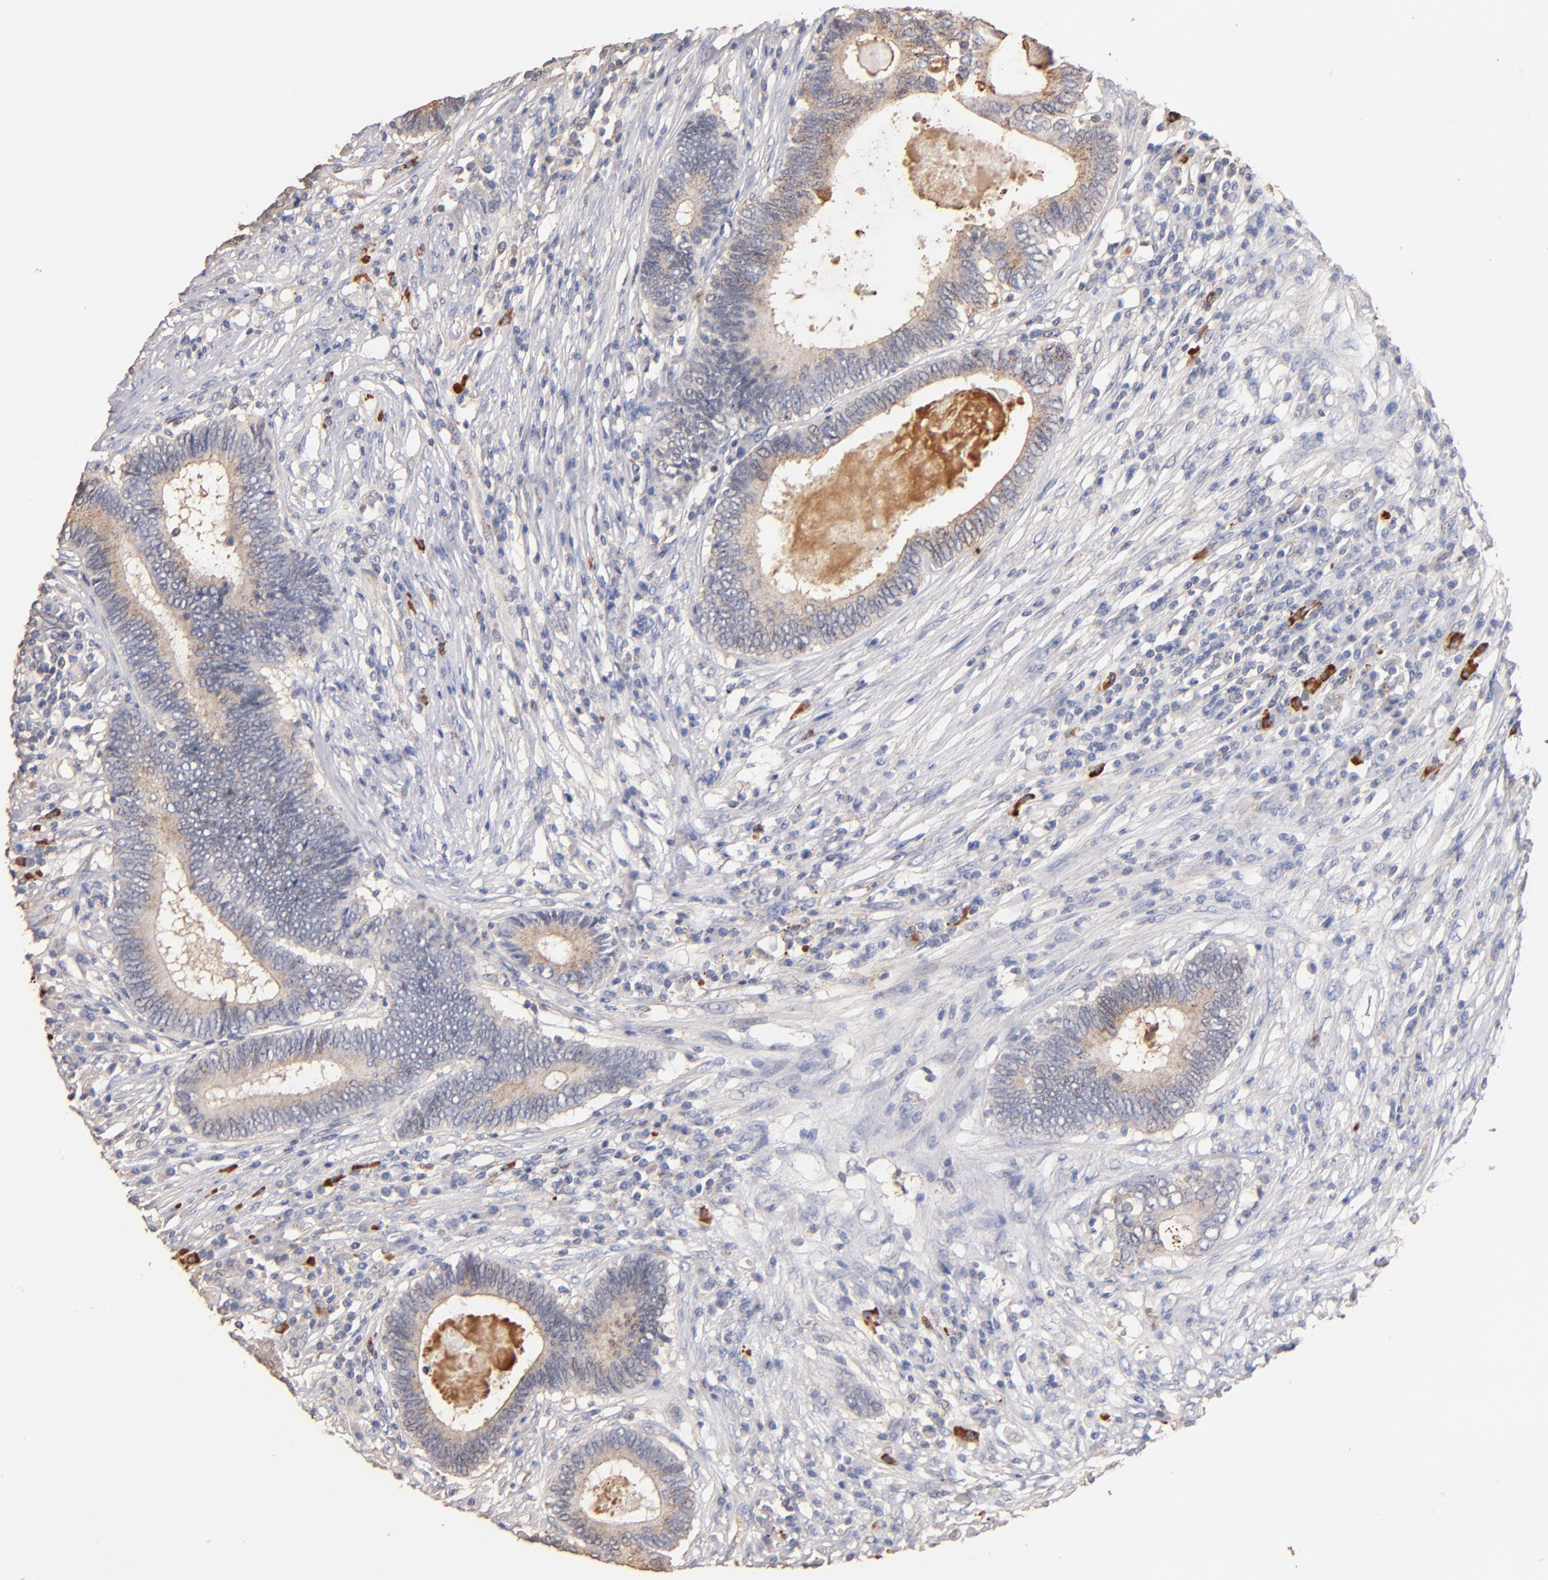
{"staining": {"intensity": "weak", "quantity": "25%-75%", "location": "cytoplasmic/membranous"}, "tissue": "colorectal cancer", "cell_type": "Tumor cells", "image_type": "cancer", "snomed": [{"axis": "morphology", "description": "Adenocarcinoma, NOS"}, {"axis": "topography", "description": "Colon"}], "caption": "Colorectal cancer stained with a brown dye shows weak cytoplasmic/membranous positive expression in about 25%-75% of tumor cells.", "gene": "RO60", "patient": {"sex": "female", "age": 78}}